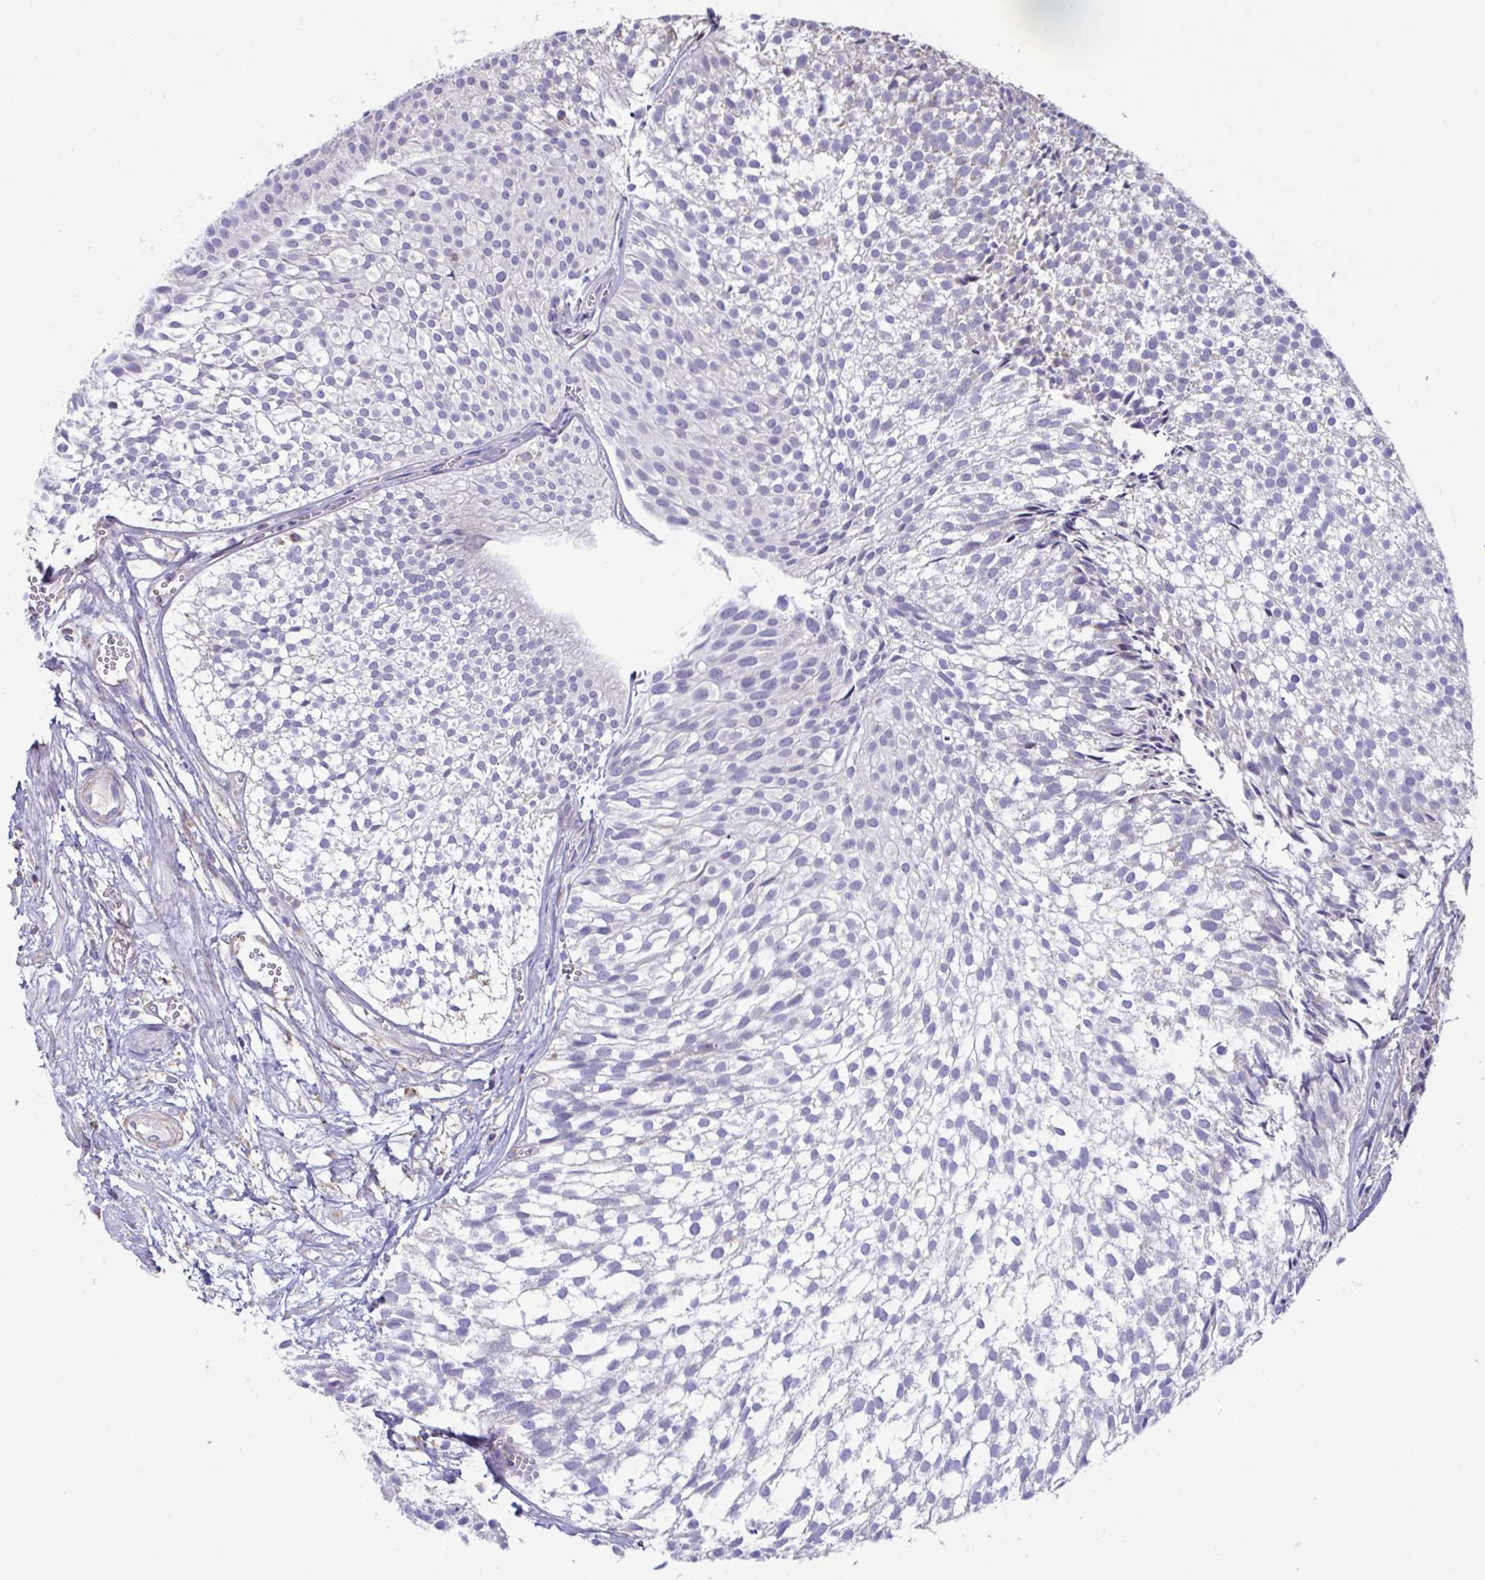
{"staining": {"intensity": "negative", "quantity": "none", "location": "none"}, "tissue": "urothelial cancer", "cell_type": "Tumor cells", "image_type": "cancer", "snomed": [{"axis": "morphology", "description": "Urothelial carcinoma, Low grade"}, {"axis": "topography", "description": "Urinary bladder"}], "caption": "Photomicrograph shows no significant protein expression in tumor cells of urothelial cancer.", "gene": "DOK7", "patient": {"sex": "male", "age": 91}}